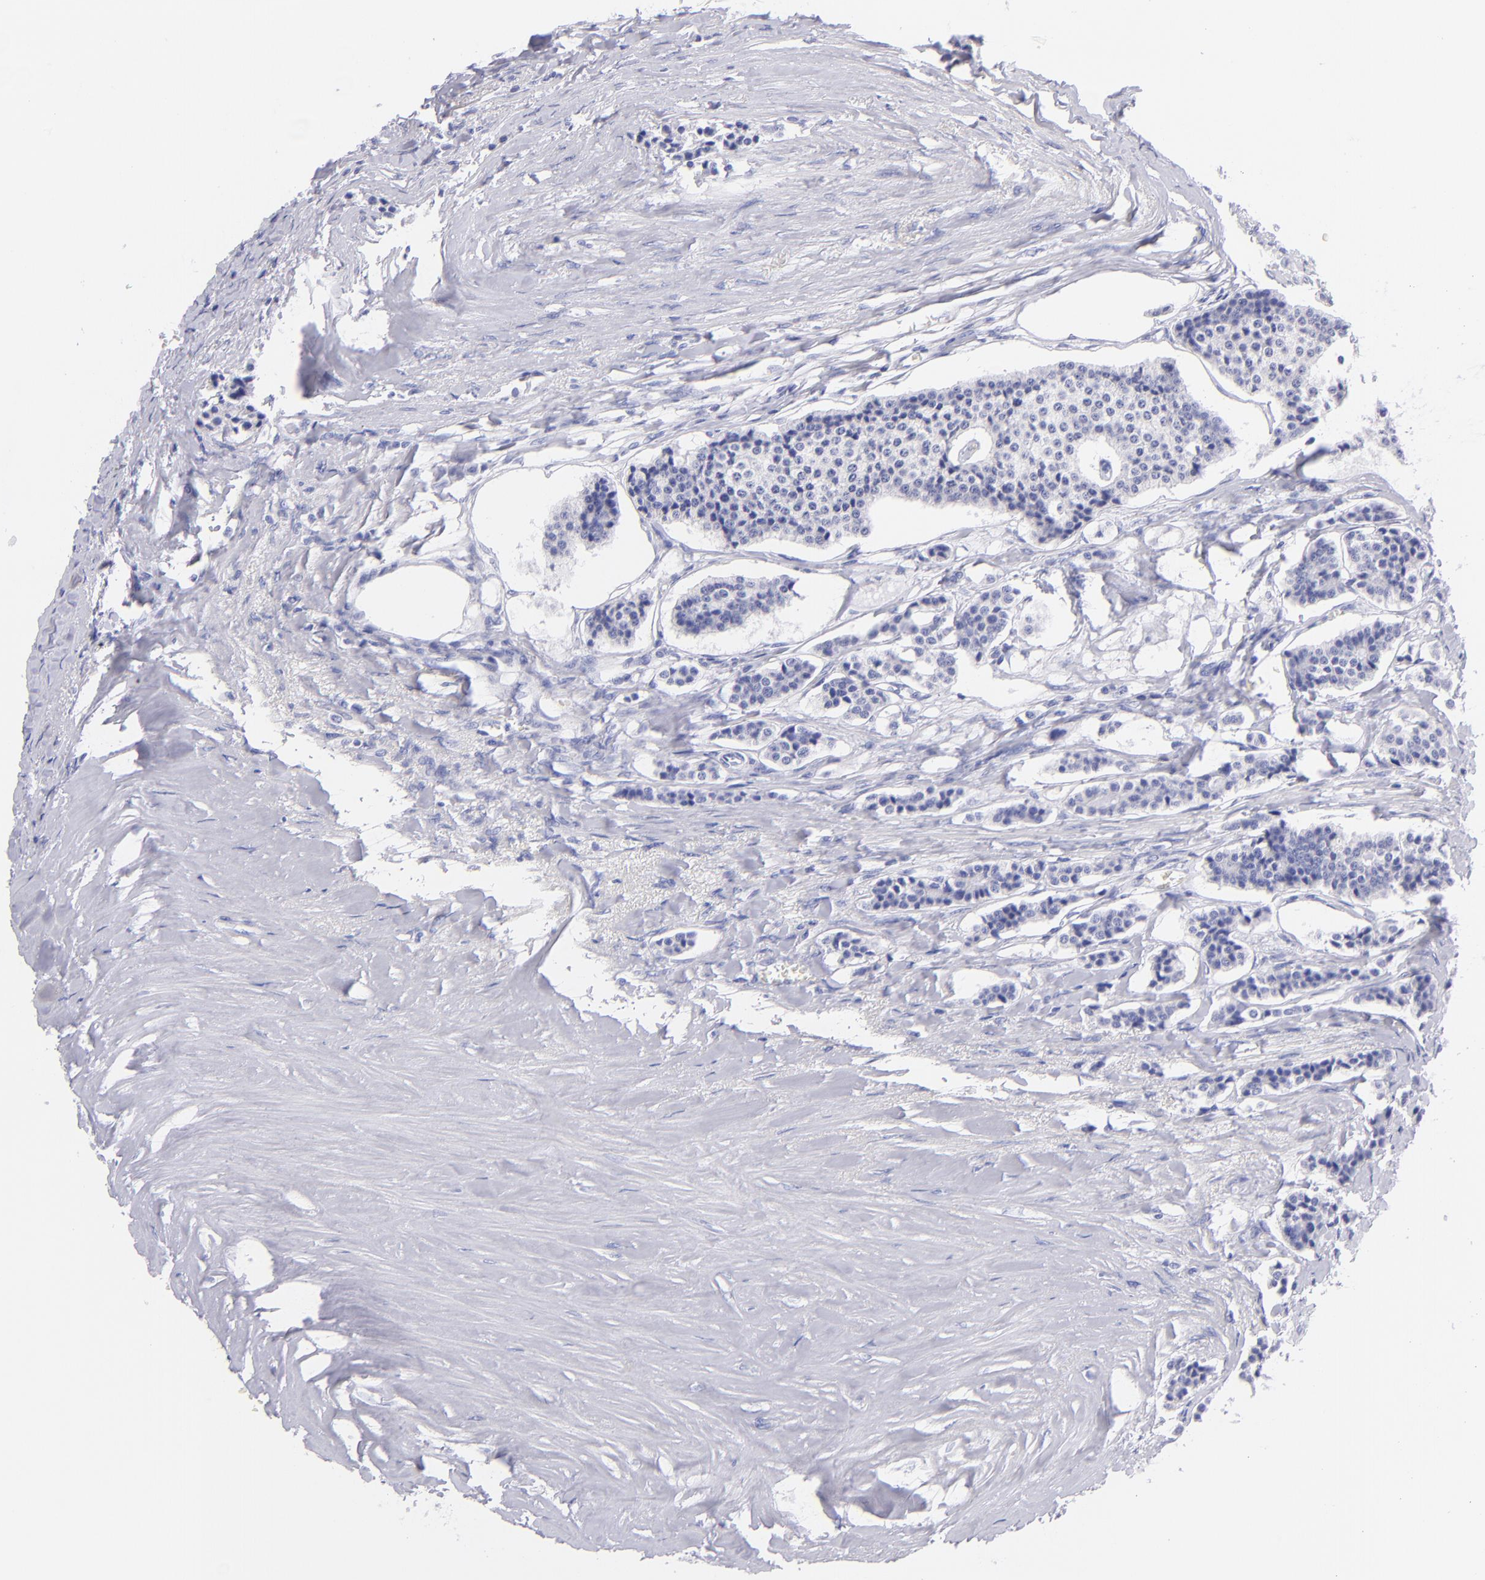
{"staining": {"intensity": "negative", "quantity": "none", "location": "none"}, "tissue": "carcinoid", "cell_type": "Tumor cells", "image_type": "cancer", "snomed": [{"axis": "morphology", "description": "Carcinoid, malignant, NOS"}, {"axis": "topography", "description": "Small intestine"}], "caption": "Immunohistochemistry micrograph of malignant carcinoid stained for a protein (brown), which reveals no positivity in tumor cells.", "gene": "CNP", "patient": {"sex": "male", "age": 63}}